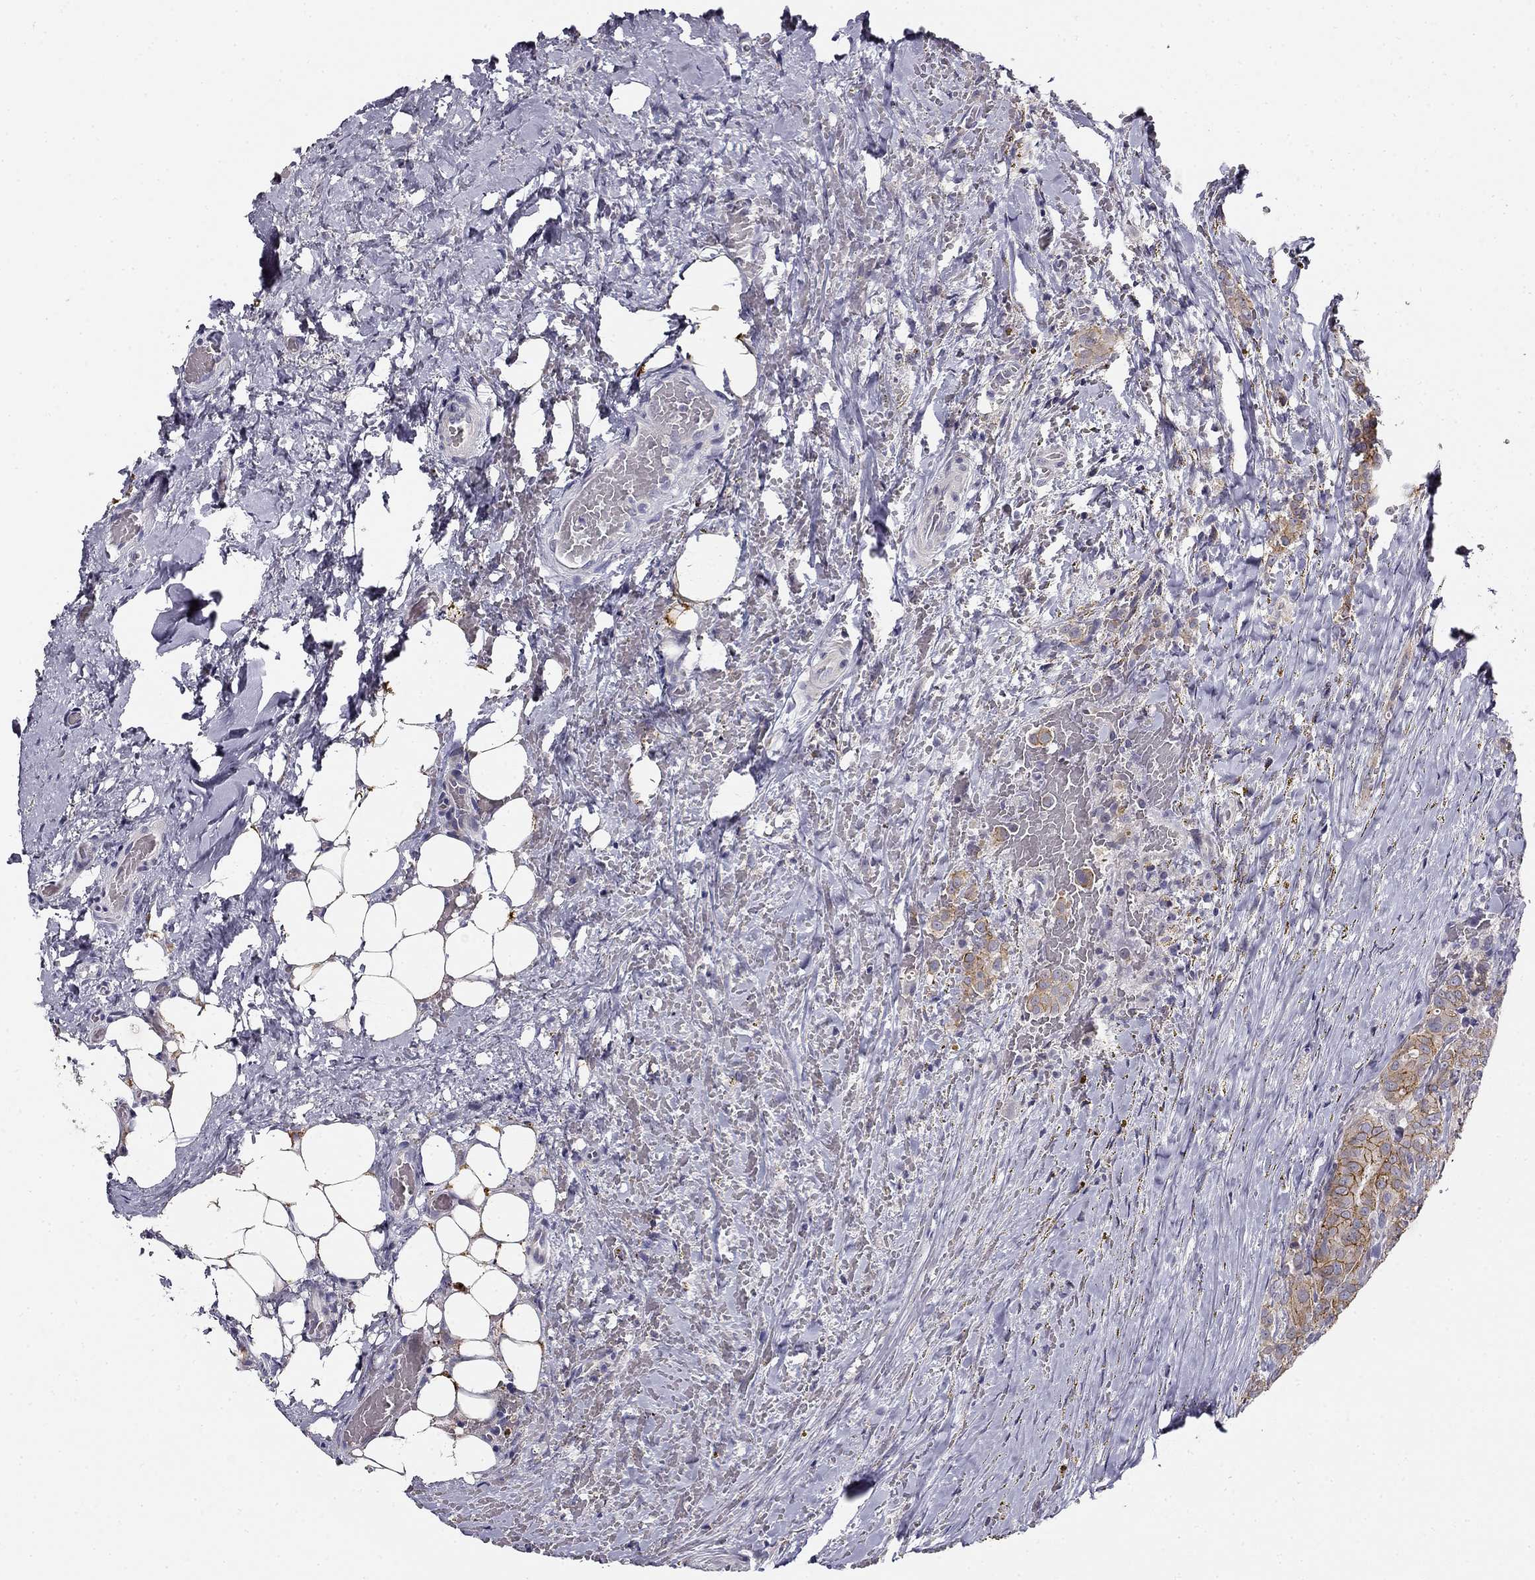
{"staining": {"intensity": "strong", "quantity": "<25%", "location": "cytoplasmic/membranous"}, "tissue": "thyroid cancer", "cell_type": "Tumor cells", "image_type": "cancer", "snomed": [{"axis": "morphology", "description": "Papillary adenocarcinoma, NOS"}, {"axis": "topography", "description": "Thyroid gland"}], "caption": "Immunohistochemical staining of human papillary adenocarcinoma (thyroid) displays medium levels of strong cytoplasmic/membranous expression in approximately <25% of tumor cells.", "gene": "CNR1", "patient": {"sex": "male", "age": 61}}